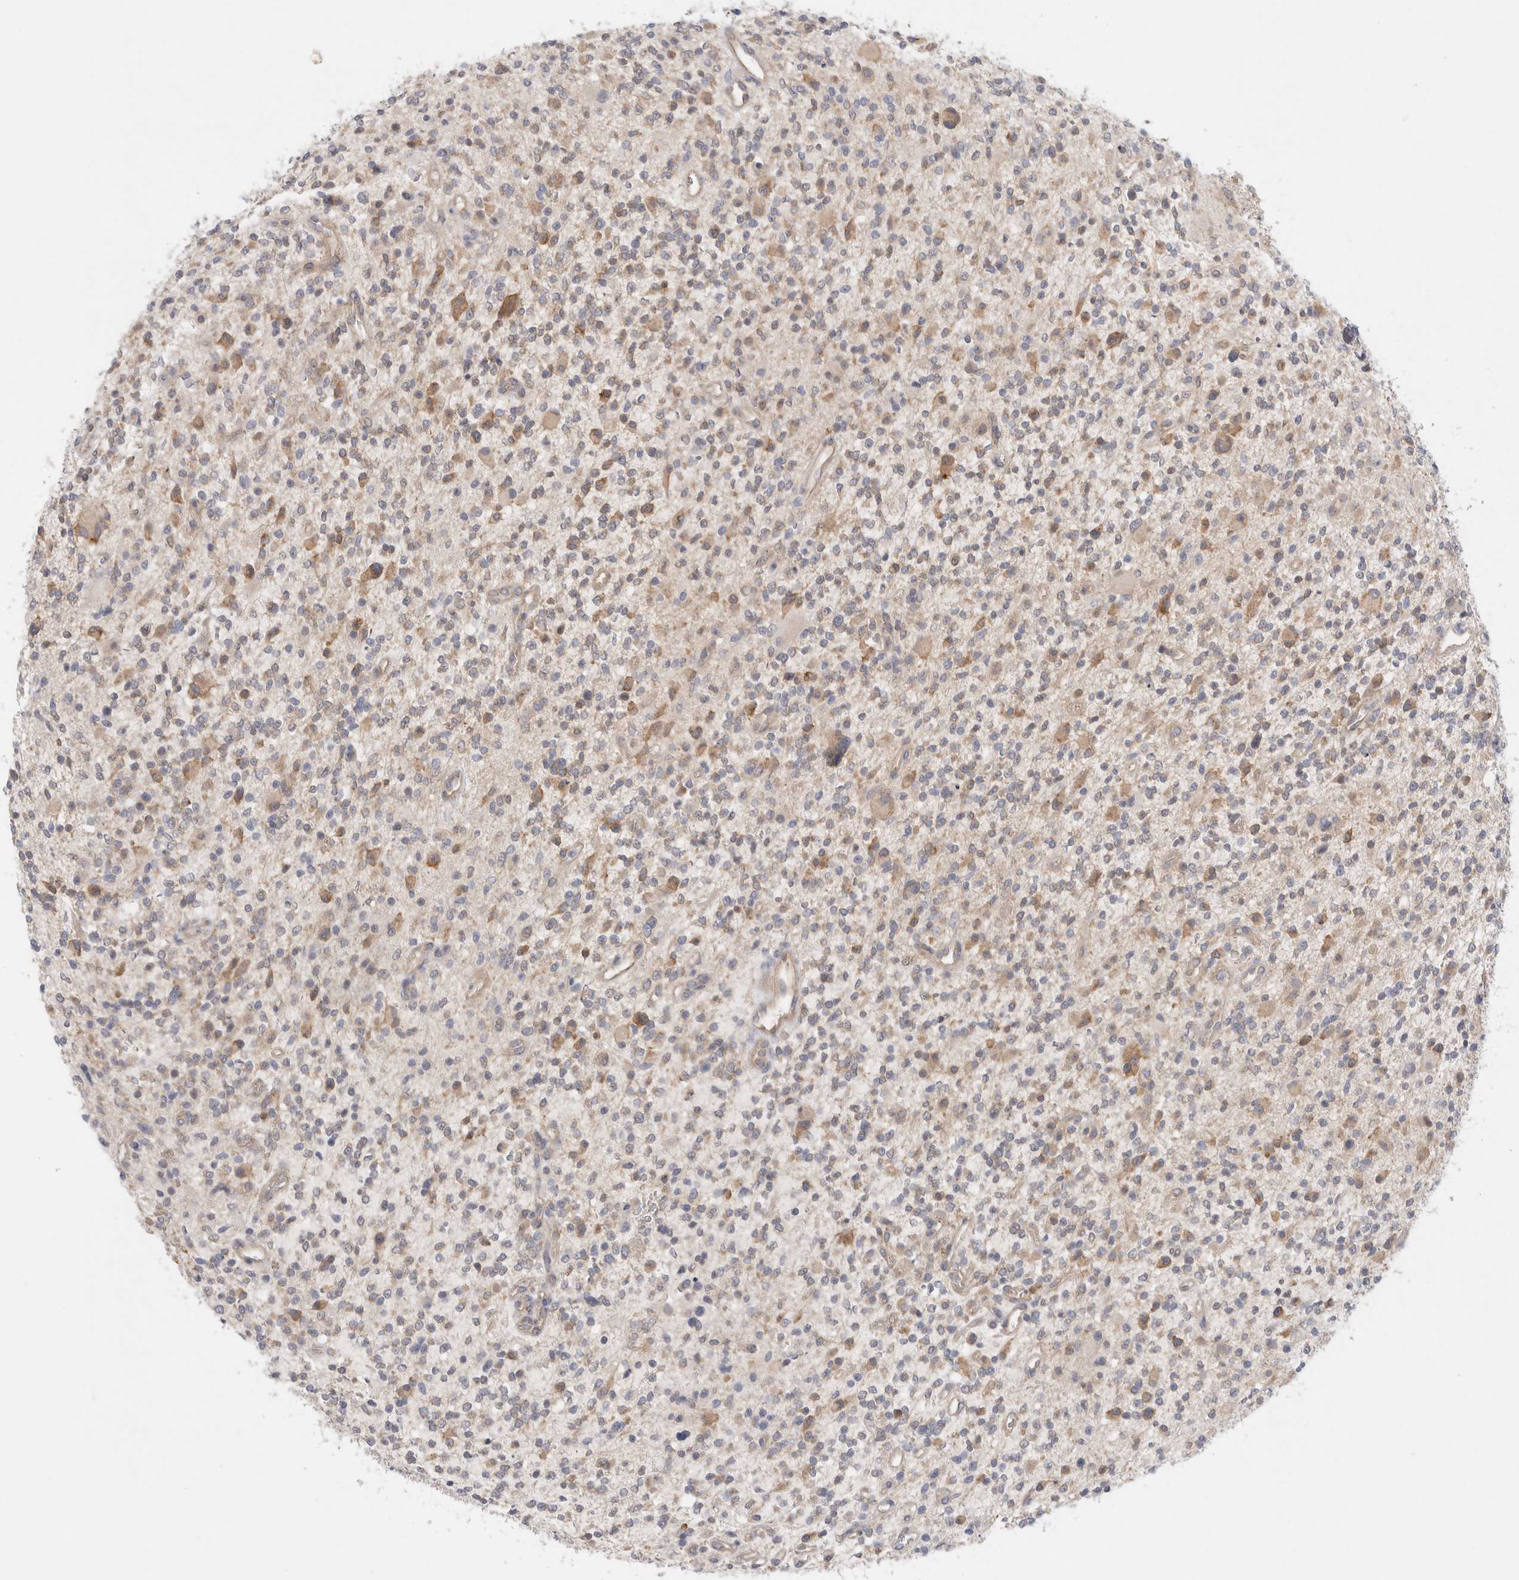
{"staining": {"intensity": "weak", "quantity": ">75%", "location": "cytoplasmic/membranous"}, "tissue": "glioma", "cell_type": "Tumor cells", "image_type": "cancer", "snomed": [{"axis": "morphology", "description": "Glioma, malignant, High grade"}, {"axis": "topography", "description": "Brain"}], "caption": "A low amount of weak cytoplasmic/membranous expression is seen in approximately >75% of tumor cells in high-grade glioma (malignant) tissue.", "gene": "WIPF2", "patient": {"sex": "male", "age": 48}}